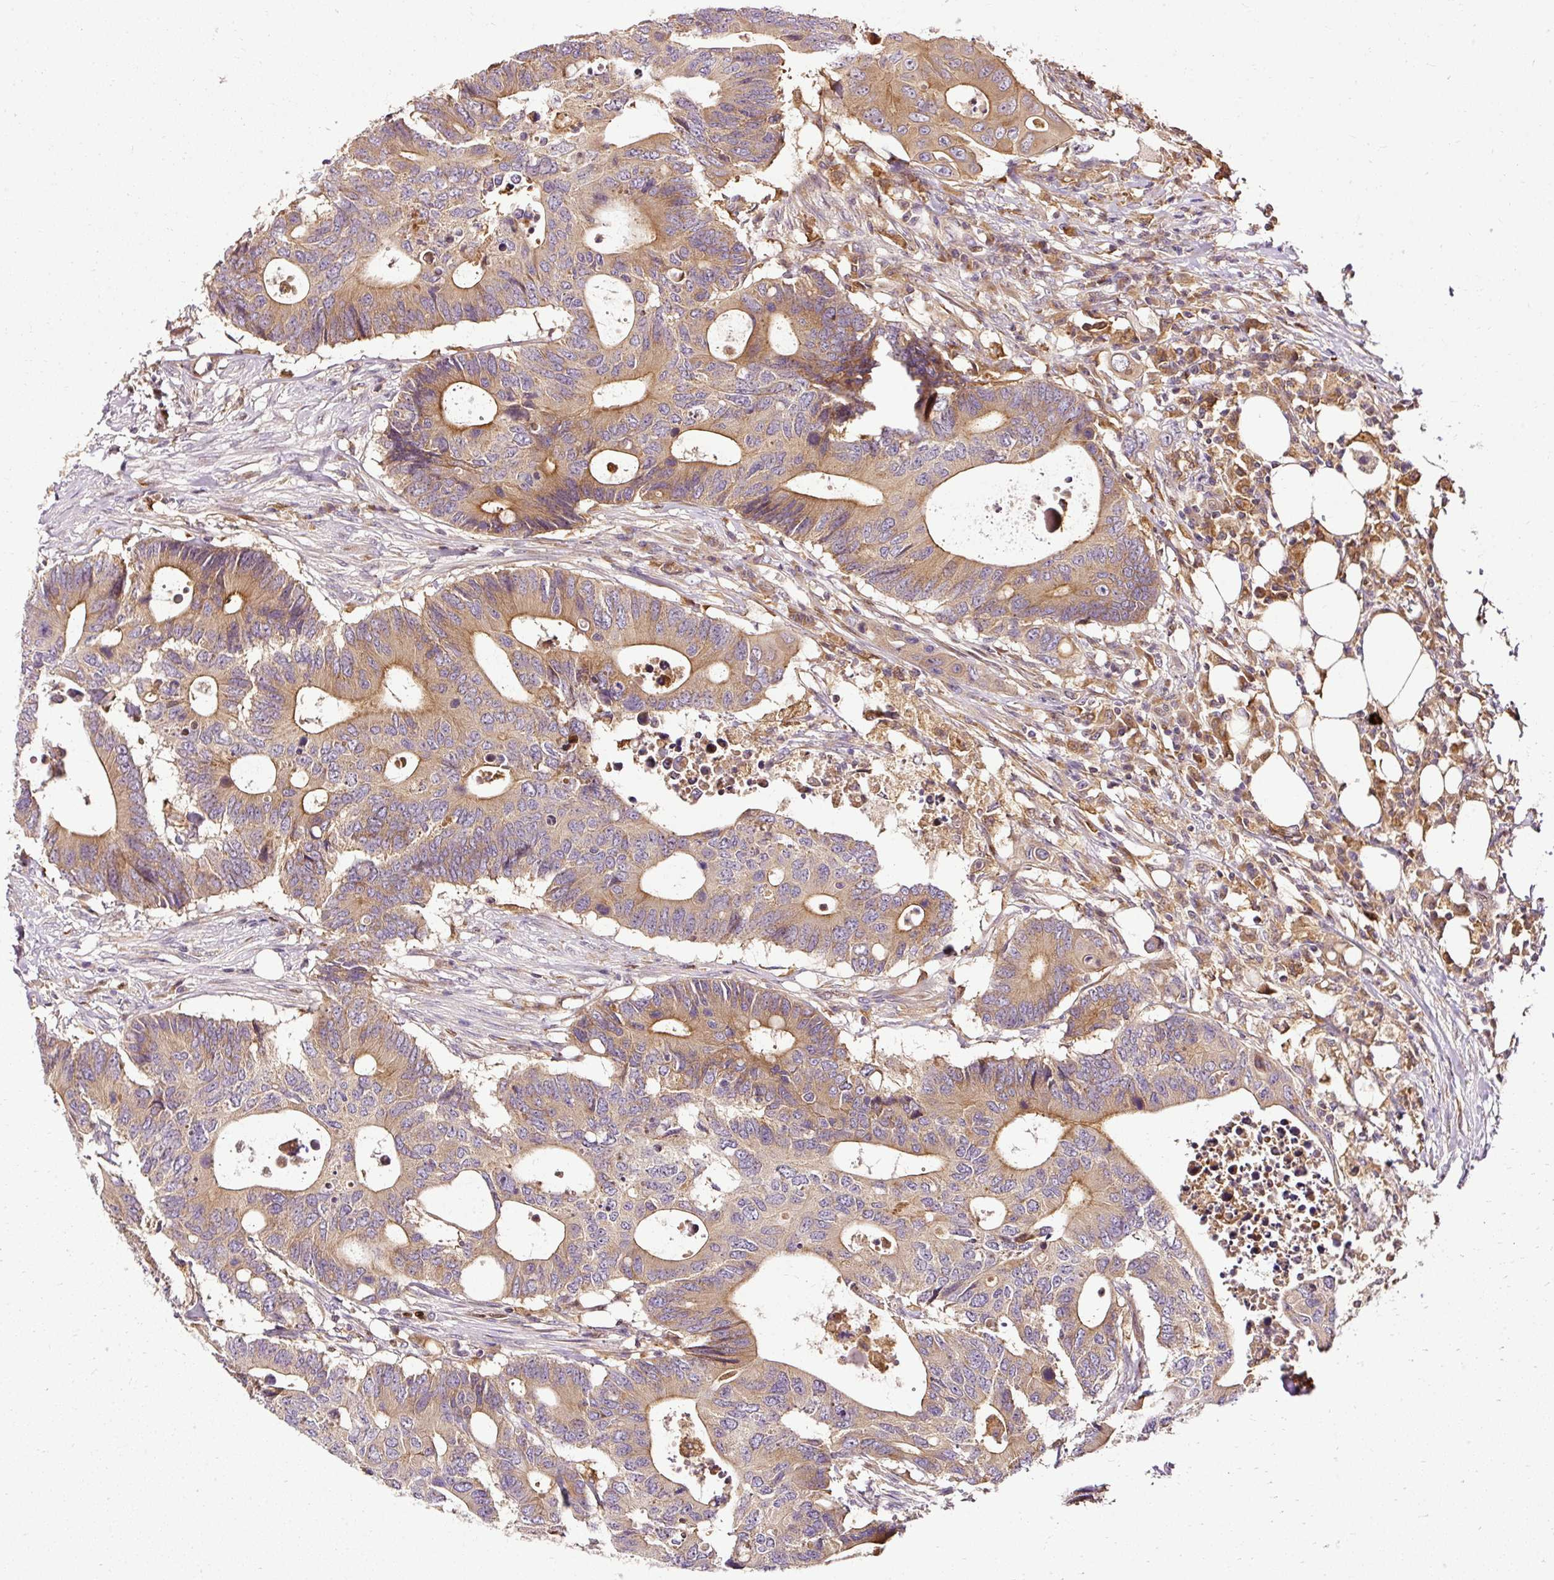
{"staining": {"intensity": "moderate", "quantity": ">75%", "location": "cytoplasmic/membranous"}, "tissue": "colorectal cancer", "cell_type": "Tumor cells", "image_type": "cancer", "snomed": [{"axis": "morphology", "description": "Adenocarcinoma, NOS"}, {"axis": "topography", "description": "Colon"}], "caption": "Colorectal cancer (adenocarcinoma) stained for a protein (brown) displays moderate cytoplasmic/membranous positive expression in approximately >75% of tumor cells.", "gene": "NAPA", "patient": {"sex": "male", "age": 71}}